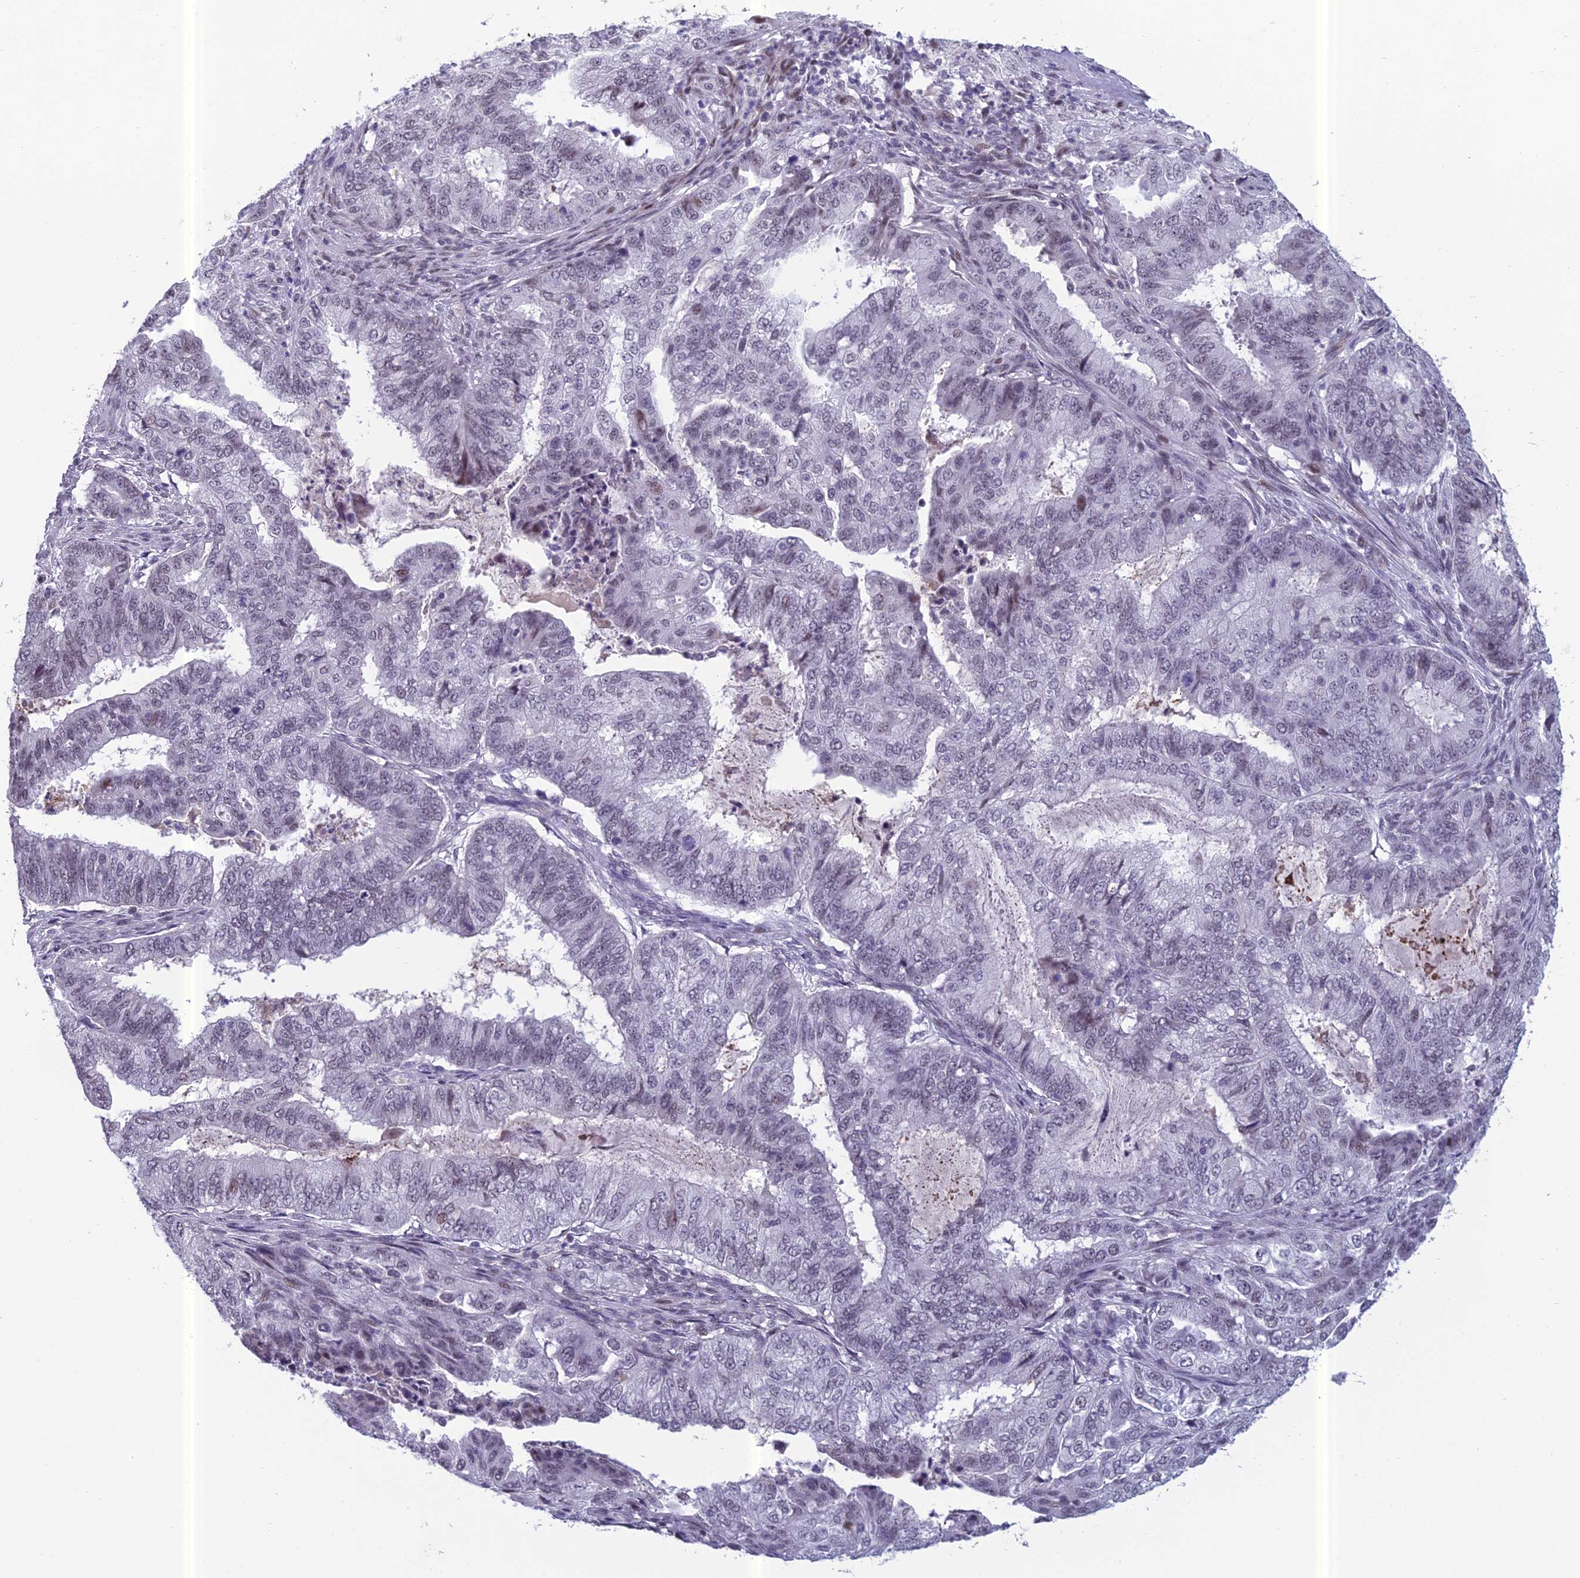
{"staining": {"intensity": "negative", "quantity": "none", "location": "none"}, "tissue": "endometrial cancer", "cell_type": "Tumor cells", "image_type": "cancer", "snomed": [{"axis": "morphology", "description": "Adenocarcinoma, NOS"}, {"axis": "topography", "description": "Endometrium"}], "caption": "This is a micrograph of IHC staining of endometrial cancer (adenocarcinoma), which shows no expression in tumor cells.", "gene": "RGS17", "patient": {"sex": "female", "age": 51}}